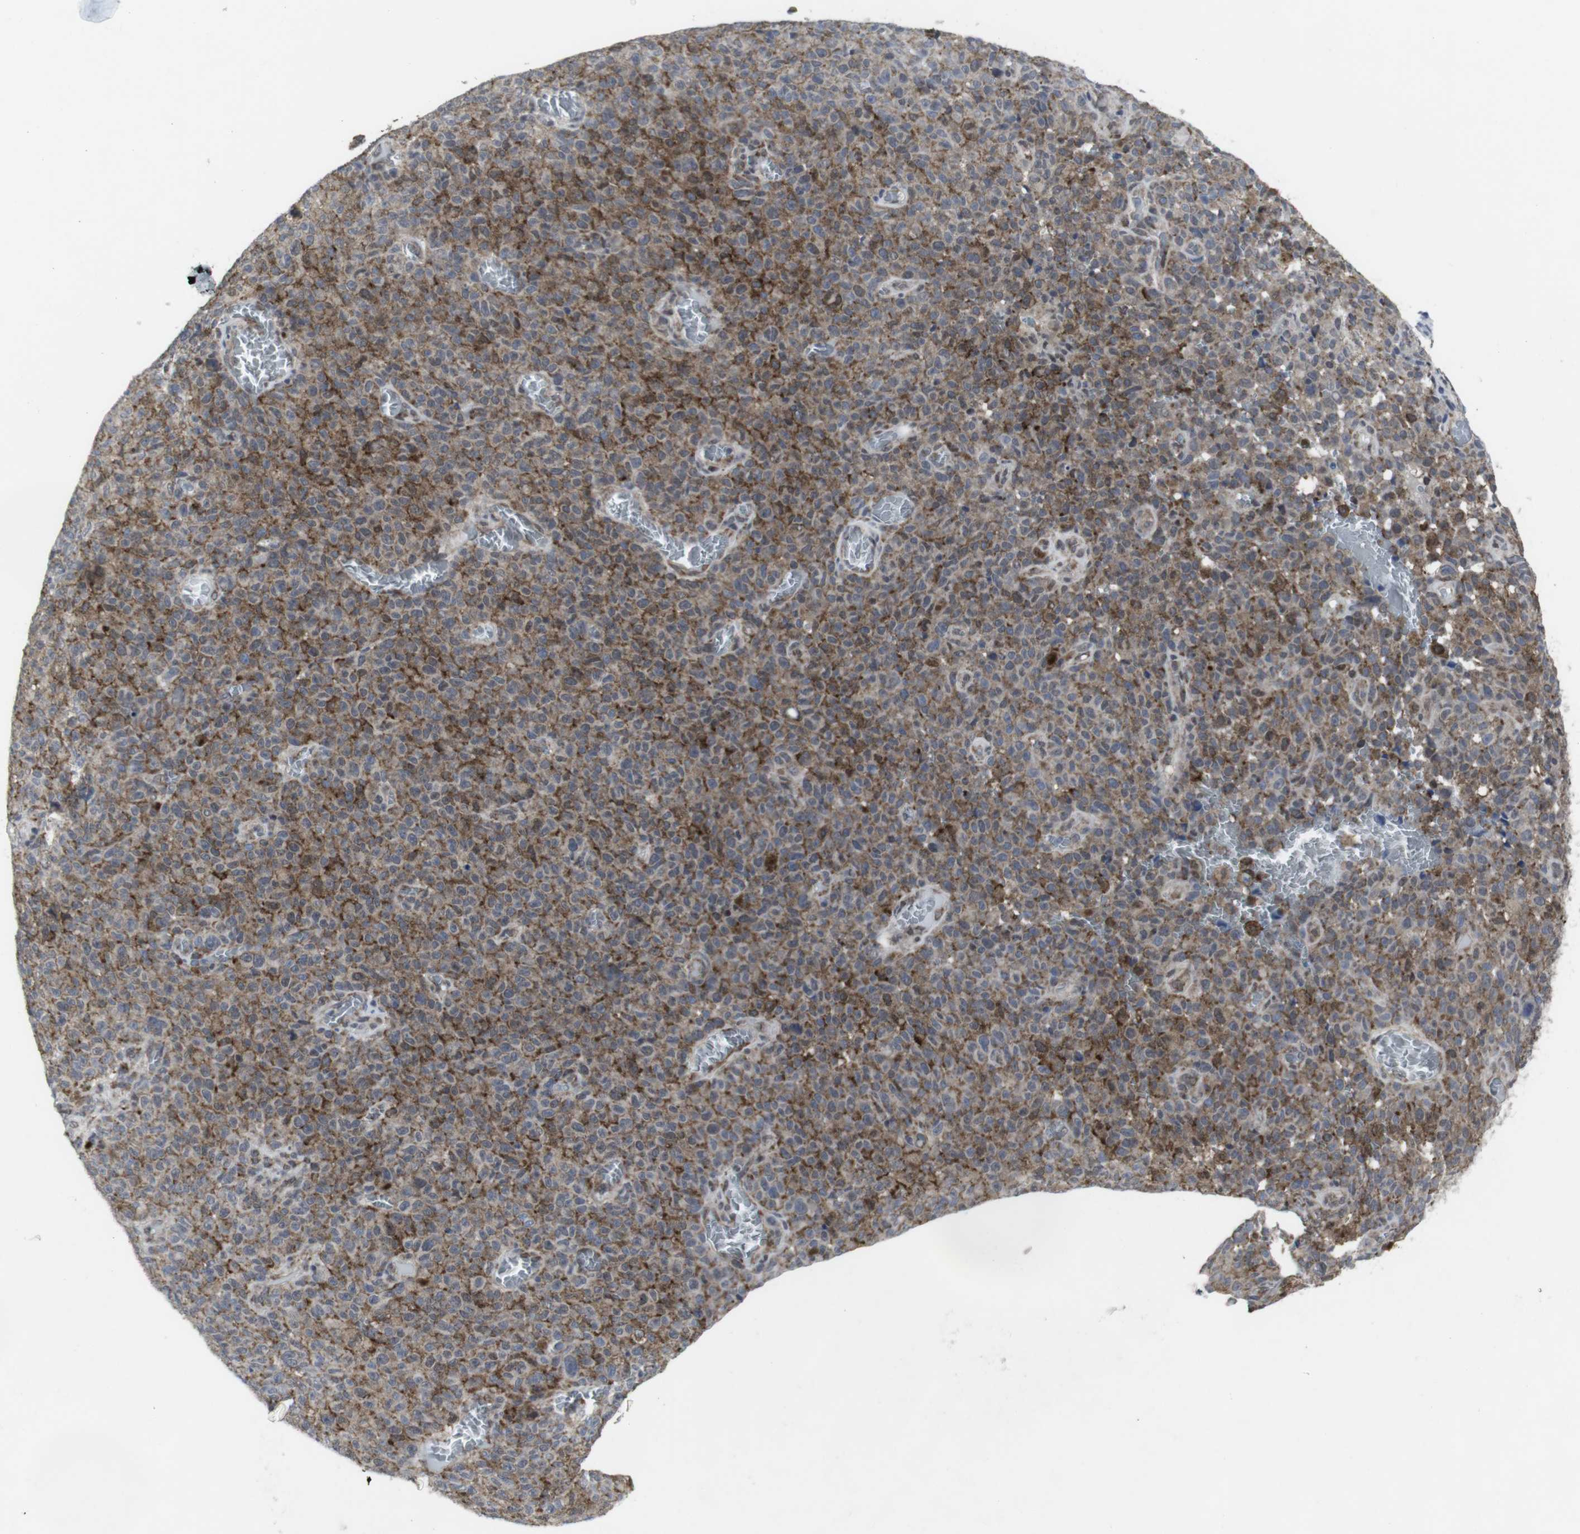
{"staining": {"intensity": "moderate", "quantity": ">75%", "location": "cytoplasmic/membranous"}, "tissue": "melanoma", "cell_type": "Tumor cells", "image_type": "cancer", "snomed": [{"axis": "morphology", "description": "Malignant melanoma, NOS"}, {"axis": "topography", "description": "Skin"}], "caption": "This is a photomicrograph of immunohistochemistry (IHC) staining of malignant melanoma, which shows moderate staining in the cytoplasmic/membranous of tumor cells.", "gene": "GEMIN2", "patient": {"sex": "female", "age": 82}}